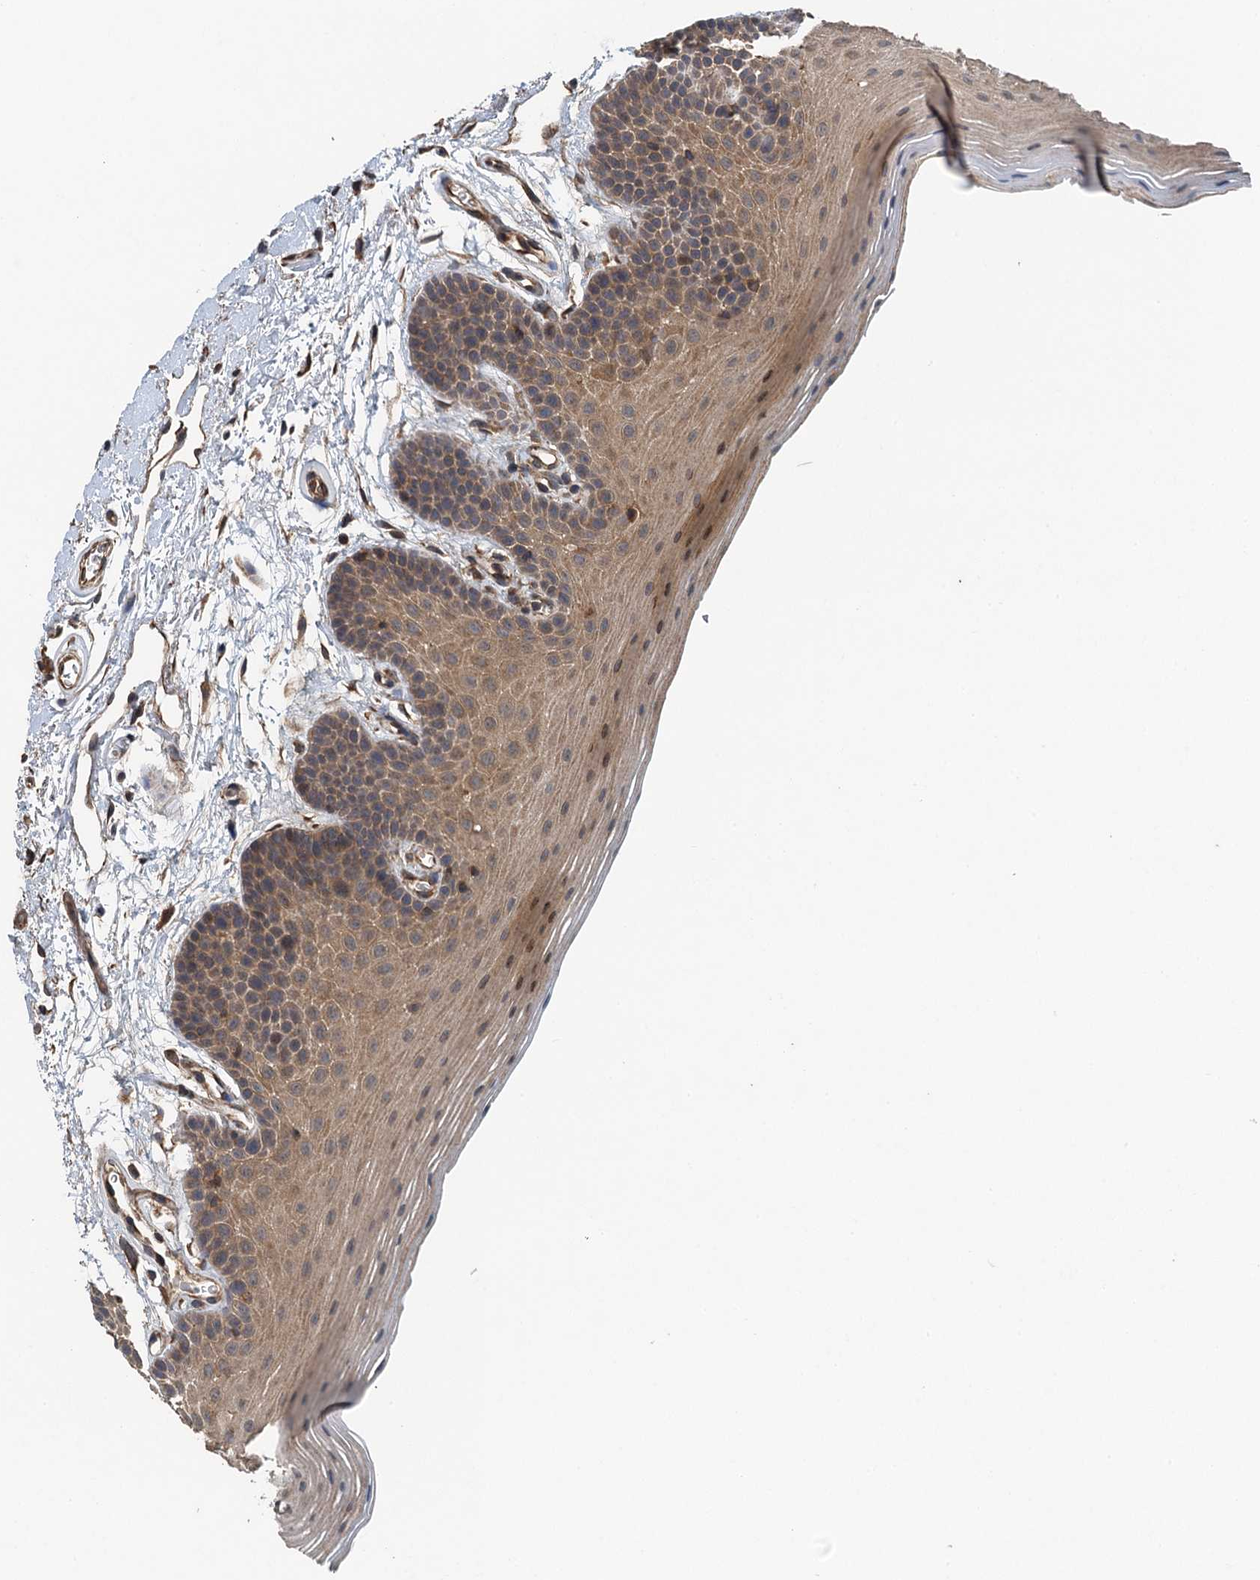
{"staining": {"intensity": "moderate", "quantity": ">75%", "location": "cytoplasmic/membranous"}, "tissue": "oral mucosa", "cell_type": "Squamous epithelial cells", "image_type": "normal", "snomed": [{"axis": "morphology", "description": "Normal tissue, NOS"}, {"axis": "topography", "description": "Oral tissue"}], "caption": "Protein analysis of benign oral mucosa exhibits moderate cytoplasmic/membranous positivity in about >75% of squamous epithelial cells.", "gene": "BORCS5", "patient": {"sex": "male", "age": 62}}